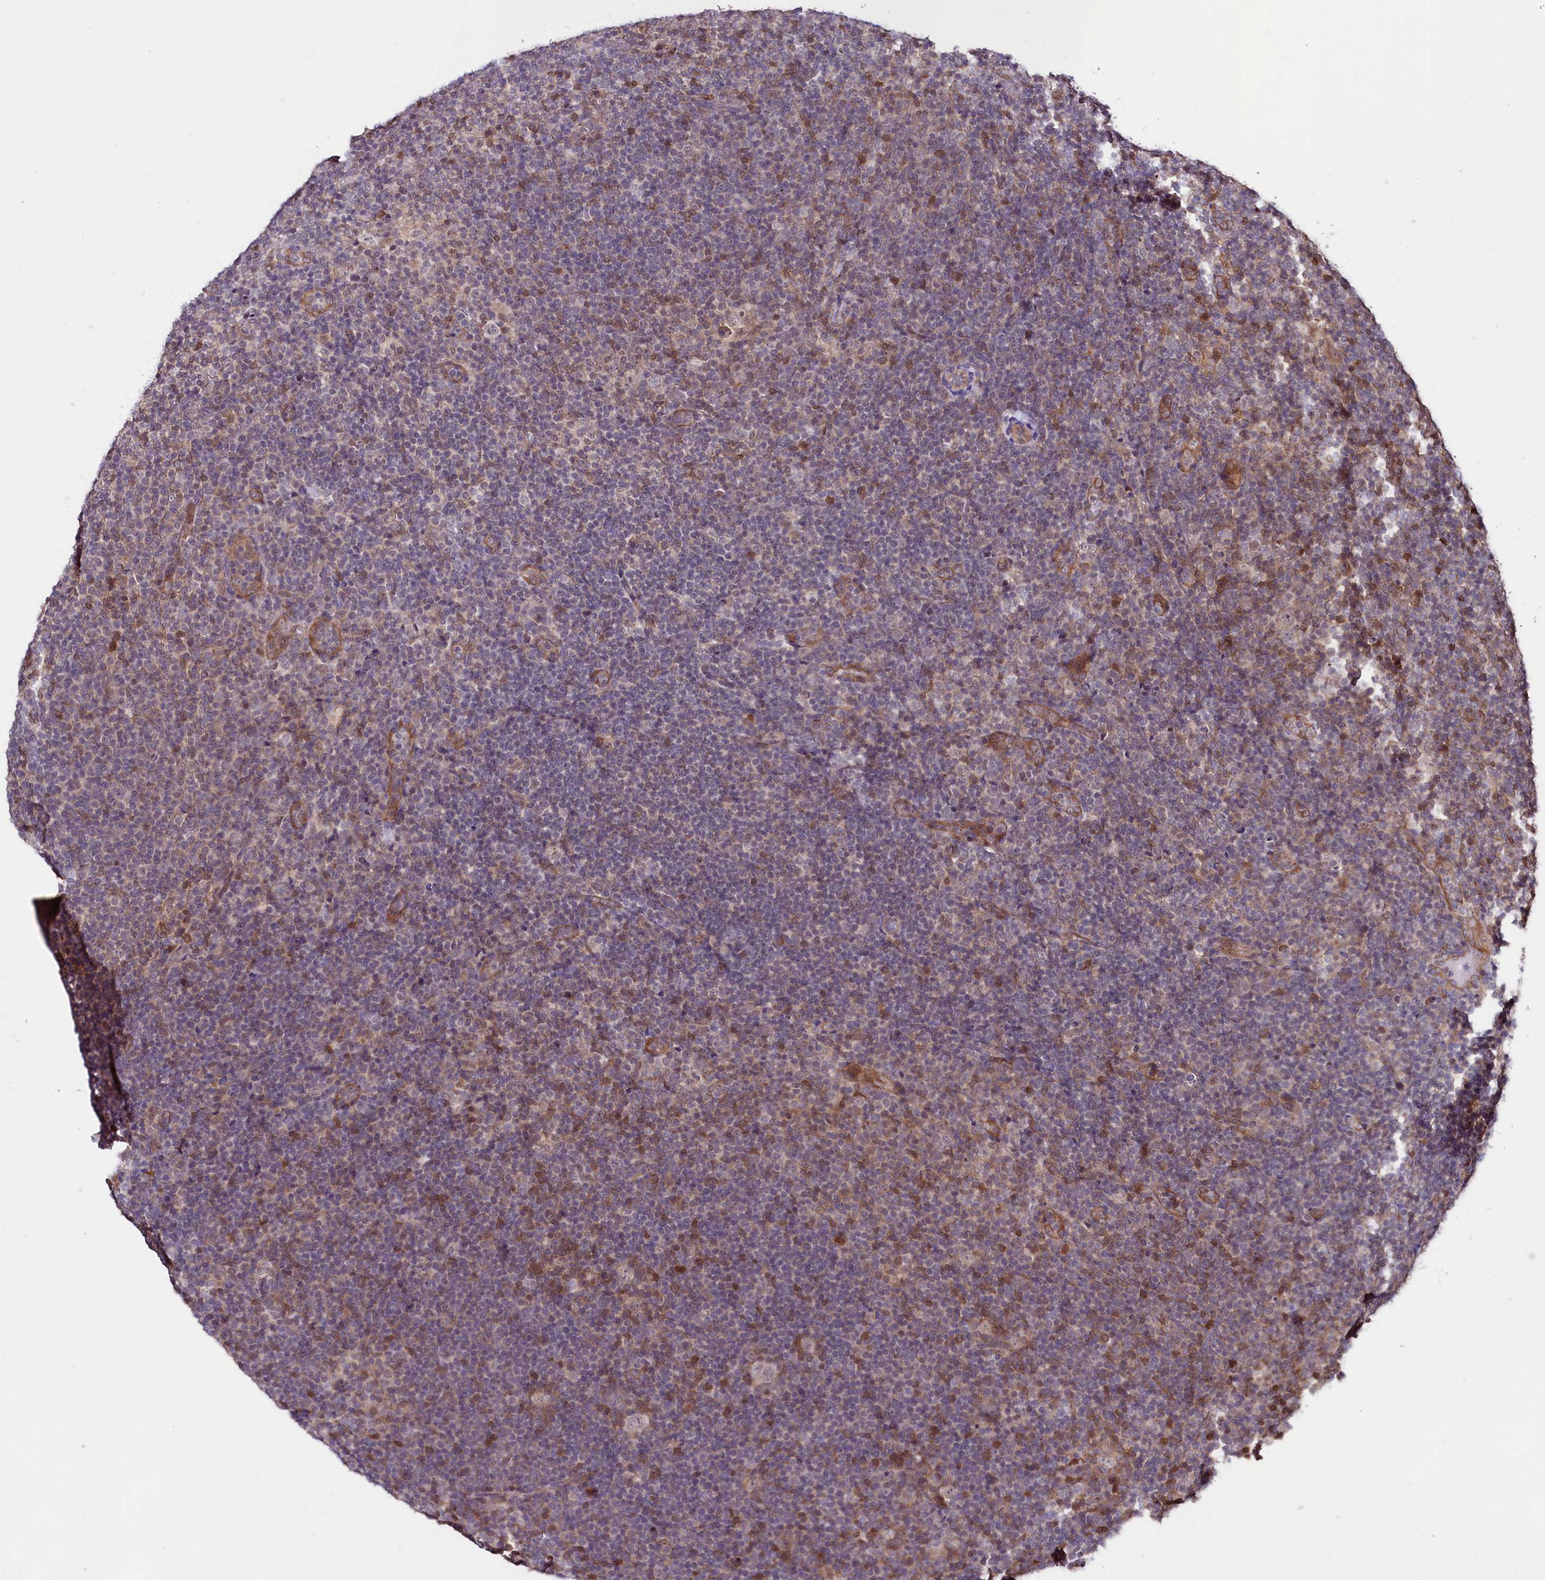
{"staining": {"intensity": "negative", "quantity": "none", "location": "none"}, "tissue": "lymphoma", "cell_type": "Tumor cells", "image_type": "cancer", "snomed": [{"axis": "morphology", "description": "Hodgkin's disease, NOS"}, {"axis": "topography", "description": "Lymph node"}], "caption": "Lymphoma was stained to show a protein in brown. There is no significant expression in tumor cells. (DAB IHC visualized using brightfield microscopy, high magnification).", "gene": "TAFAZZIN", "patient": {"sex": "female", "age": 57}}